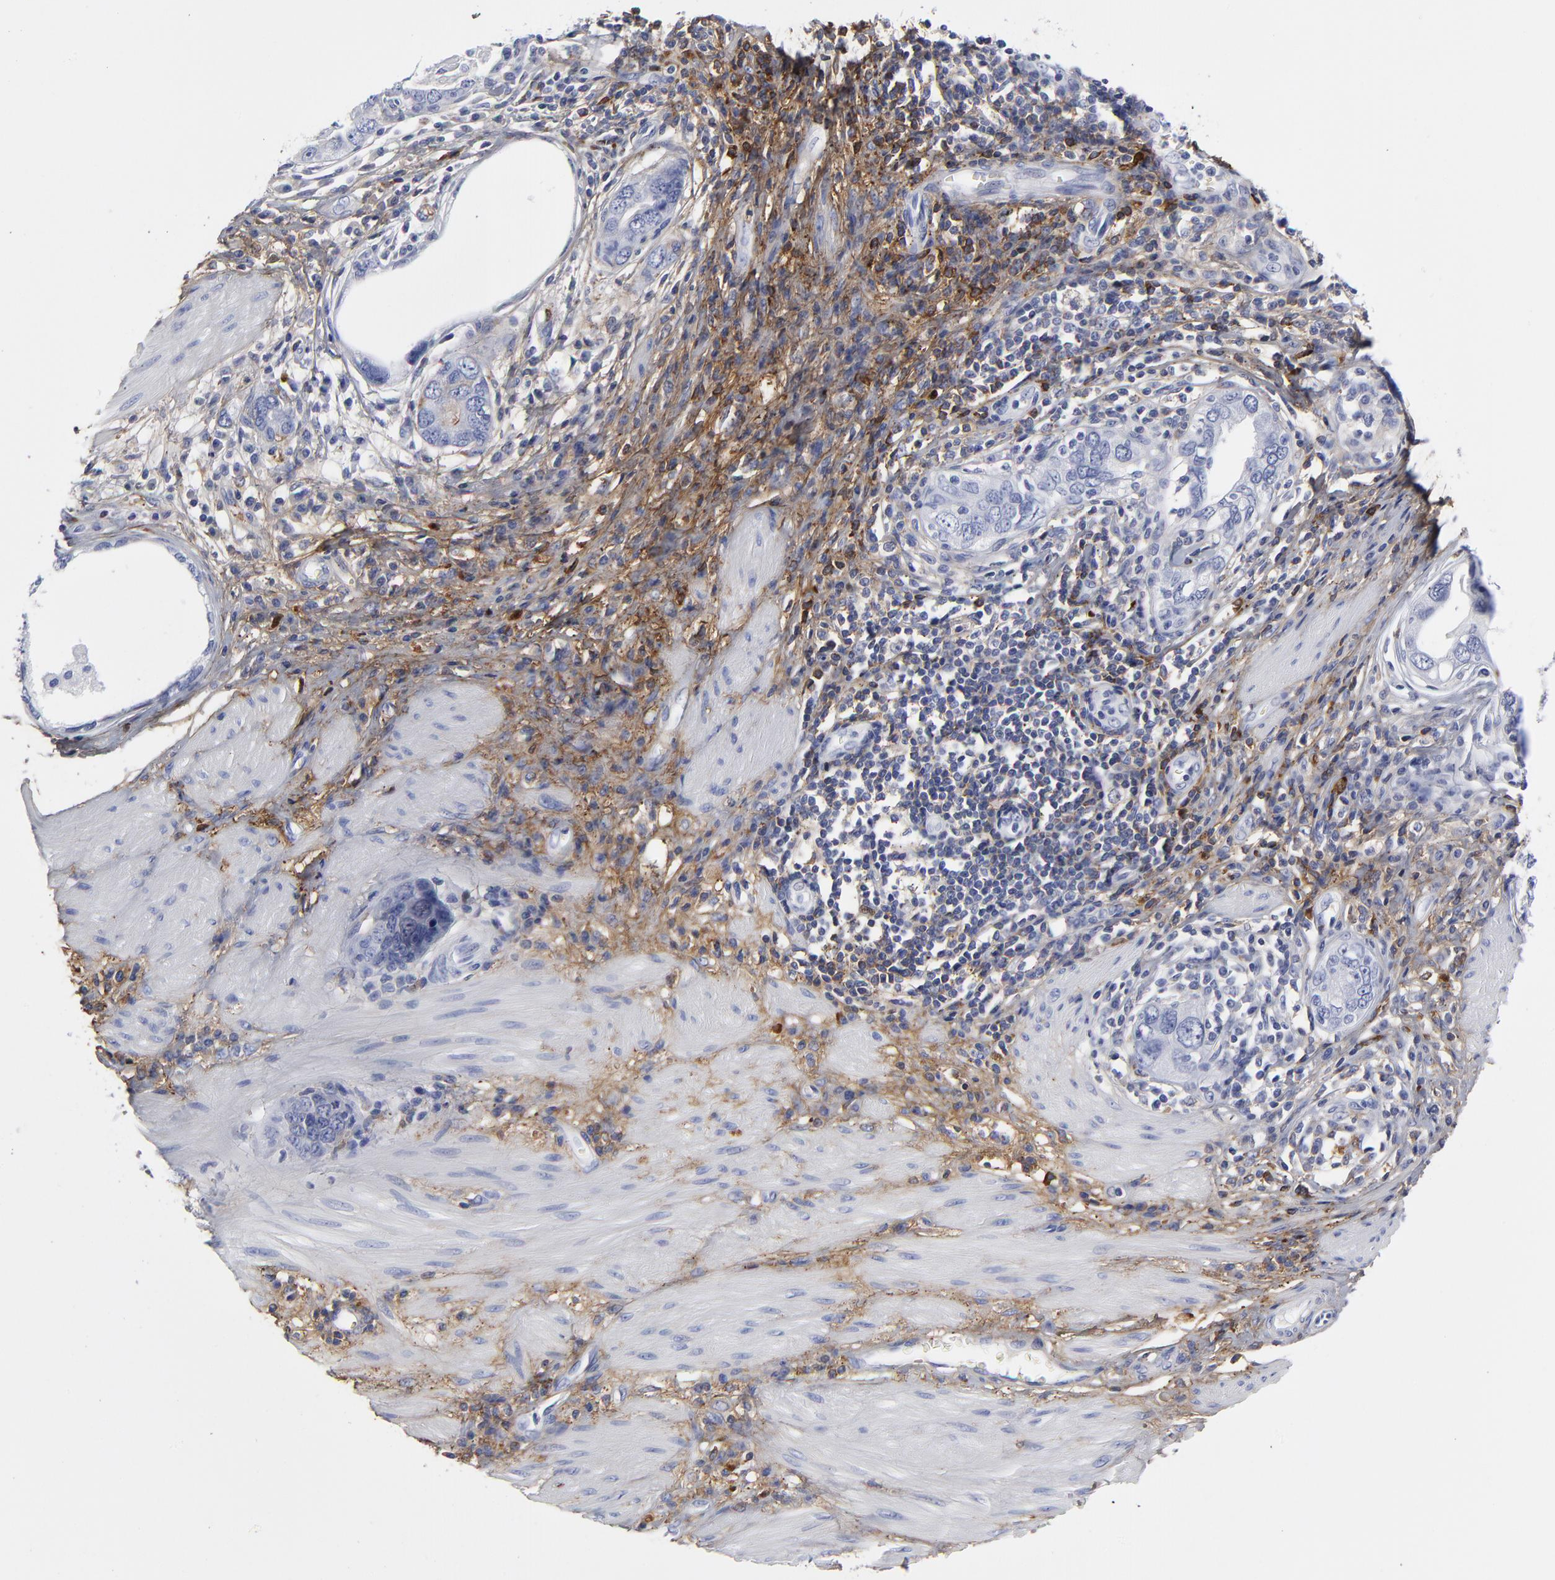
{"staining": {"intensity": "strong", "quantity": ">75%", "location": "cytoplasmic/membranous"}, "tissue": "stomach cancer", "cell_type": "Tumor cells", "image_type": "cancer", "snomed": [{"axis": "morphology", "description": "Adenocarcinoma, NOS"}, {"axis": "topography", "description": "Stomach, lower"}], "caption": "The image shows staining of stomach adenocarcinoma, revealing strong cytoplasmic/membranous protein expression (brown color) within tumor cells.", "gene": "DCN", "patient": {"sex": "female", "age": 93}}